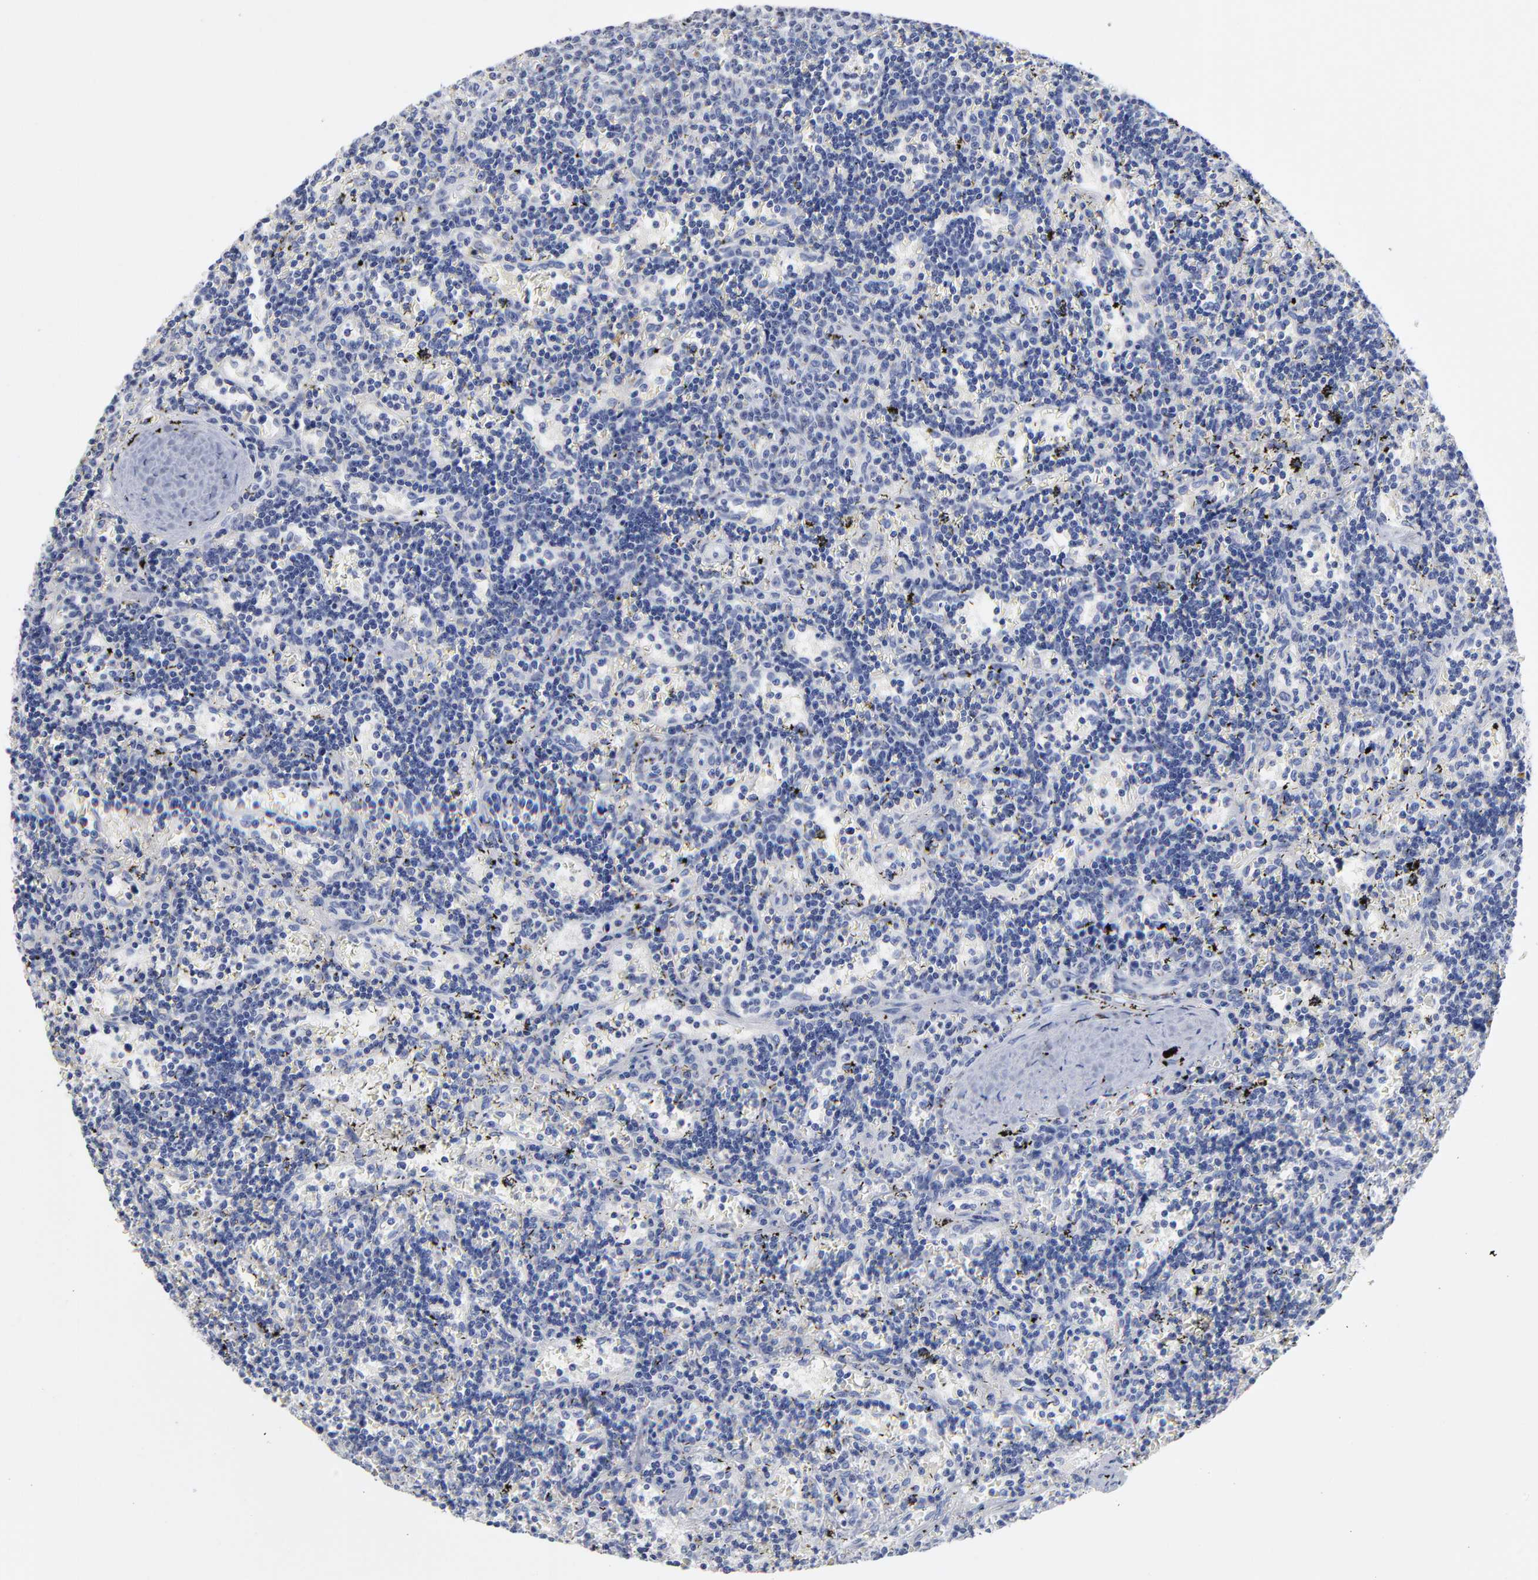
{"staining": {"intensity": "negative", "quantity": "none", "location": "none"}, "tissue": "lymphoma", "cell_type": "Tumor cells", "image_type": "cancer", "snomed": [{"axis": "morphology", "description": "Malignant lymphoma, non-Hodgkin's type, Low grade"}, {"axis": "topography", "description": "Spleen"}], "caption": "The IHC micrograph has no significant positivity in tumor cells of lymphoma tissue. (DAB immunohistochemistry (IHC), high magnification).", "gene": "PTP4A1", "patient": {"sex": "male", "age": 60}}